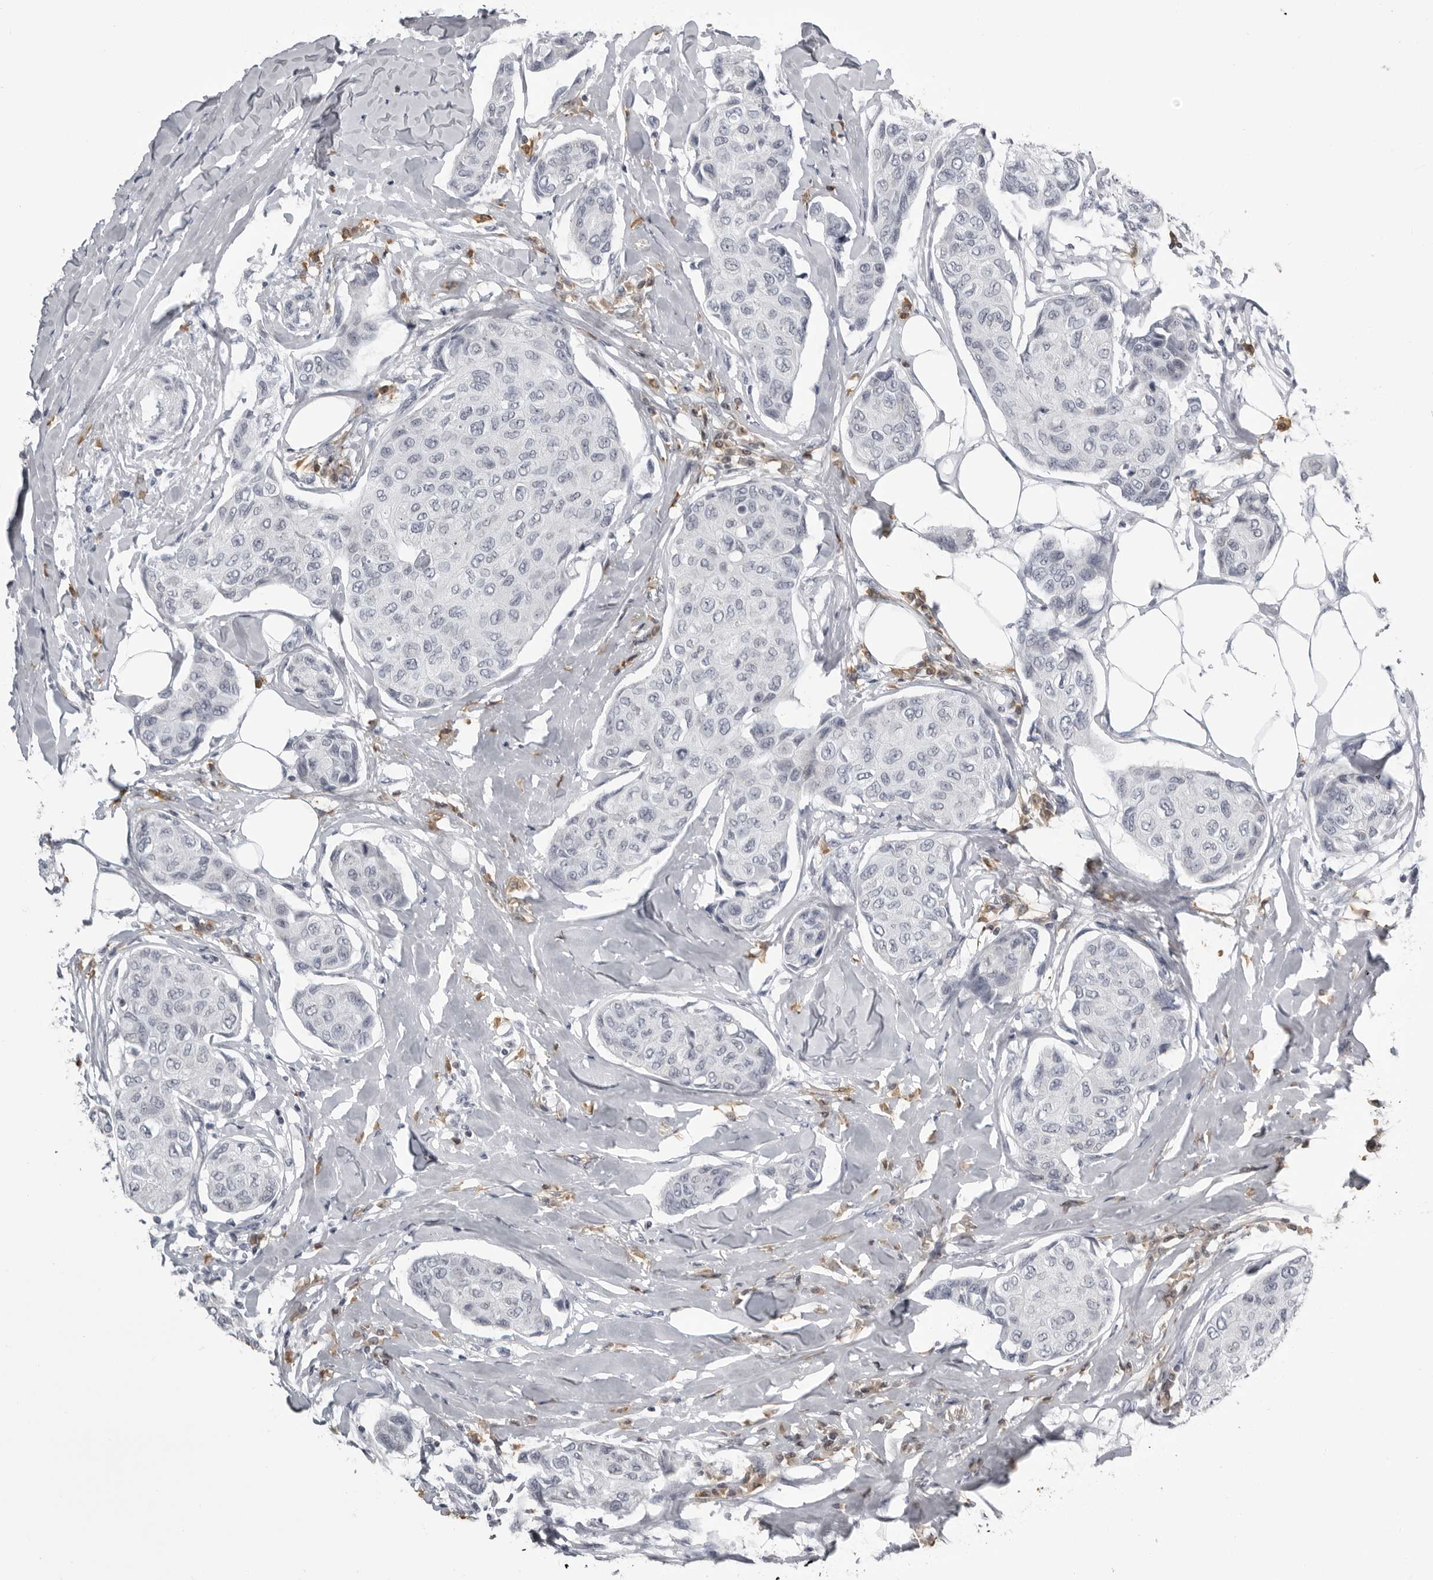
{"staining": {"intensity": "negative", "quantity": "none", "location": "none"}, "tissue": "breast cancer", "cell_type": "Tumor cells", "image_type": "cancer", "snomed": [{"axis": "morphology", "description": "Duct carcinoma"}, {"axis": "topography", "description": "Breast"}], "caption": "High power microscopy histopathology image of an immunohistochemistry (IHC) histopathology image of breast cancer (intraductal carcinoma), revealing no significant expression in tumor cells. The staining was performed using DAB (3,3'-diaminobenzidine) to visualize the protein expression in brown, while the nuclei were stained in blue with hematoxylin (Magnification: 20x).", "gene": "RTCA", "patient": {"sex": "female", "age": 80}}